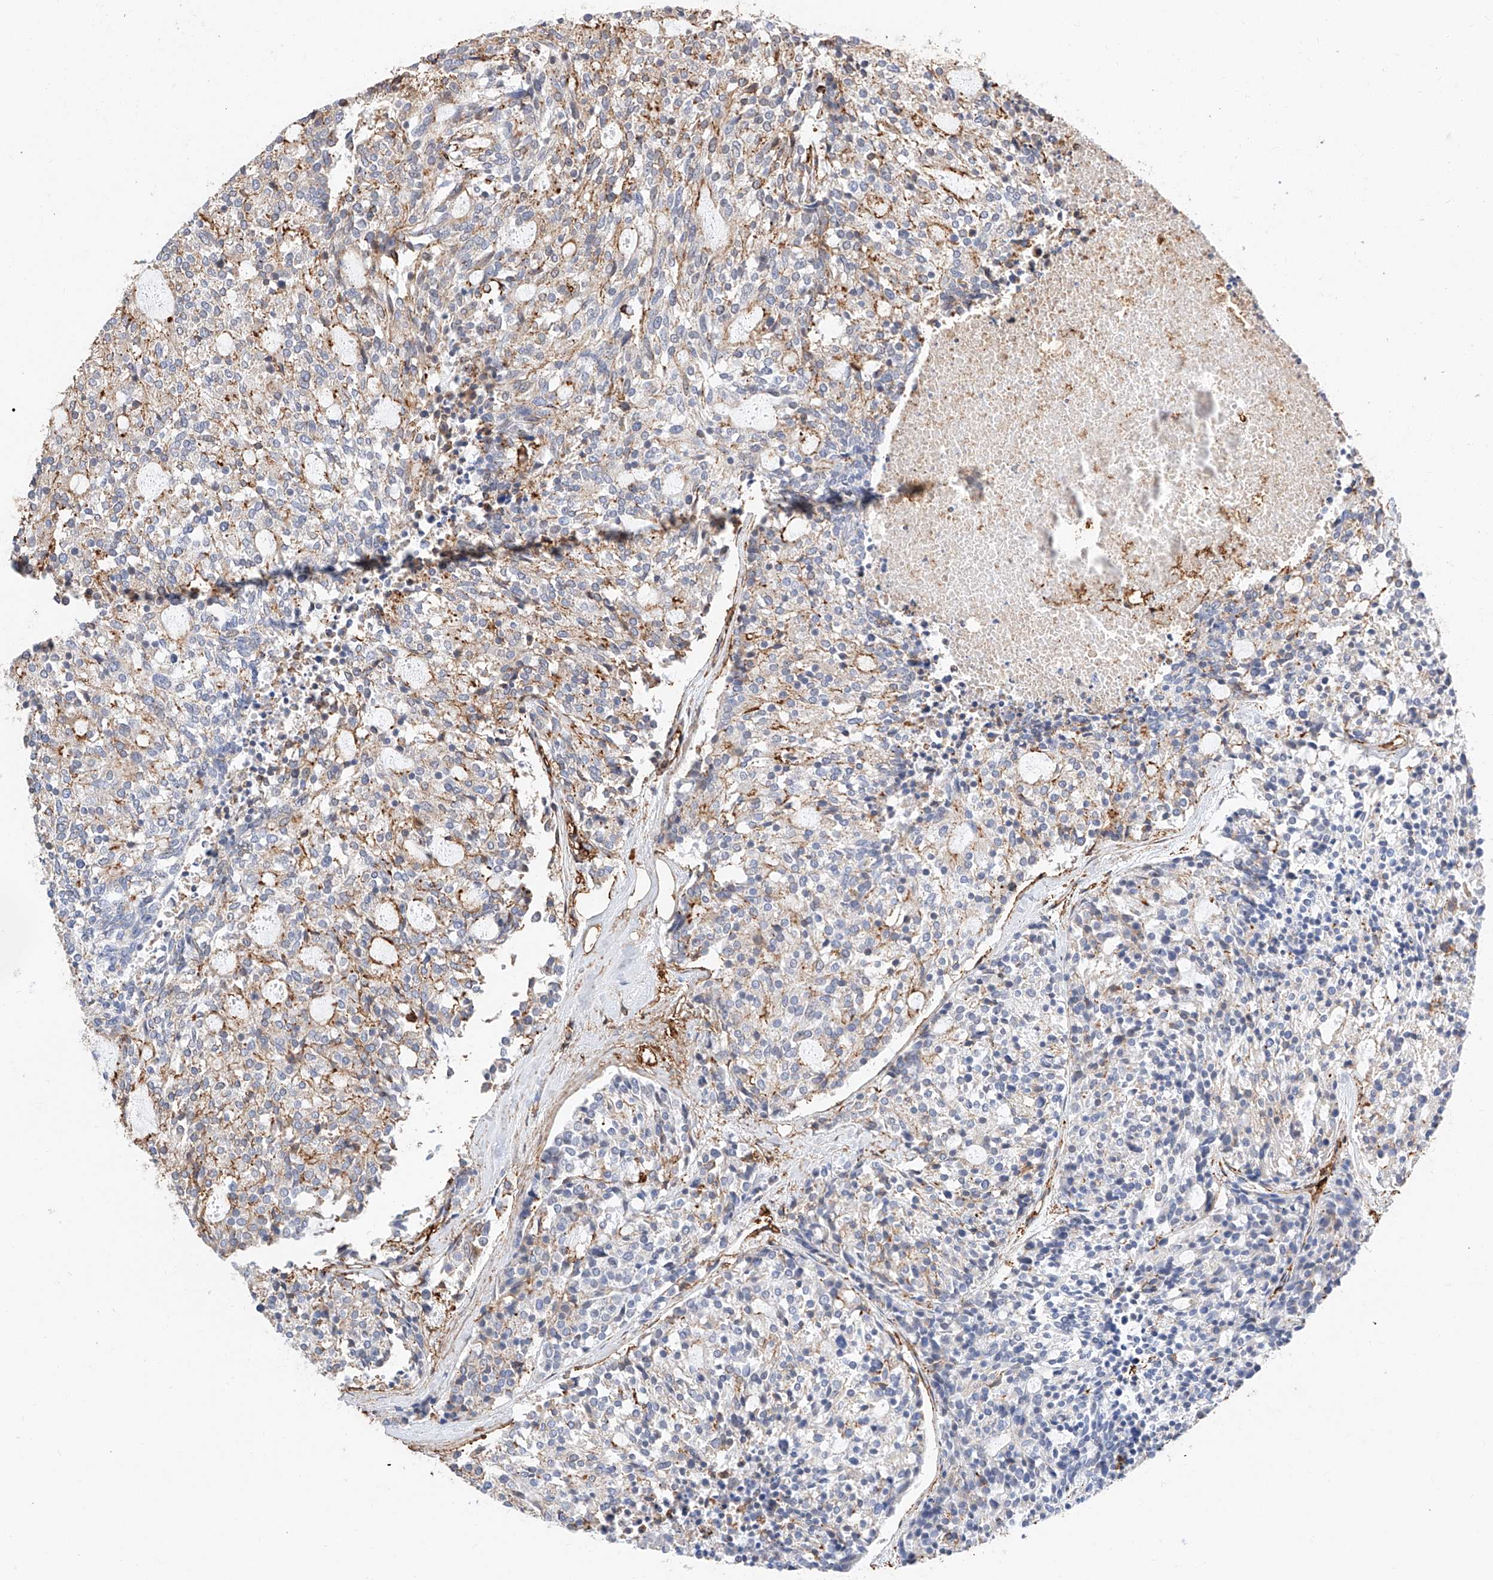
{"staining": {"intensity": "moderate", "quantity": "<25%", "location": "cytoplasmic/membranous"}, "tissue": "carcinoid", "cell_type": "Tumor cells", "image_type": "cancer", "snomed": [{"axis": "morphology", "description": "Carcinoid, malignant, NOS"}, {"axis": "topography", "description": "Pancreas"}], "caption": "Immunohistochemistry (IHC) micrograph of human carcinoid (malignant) stained for a protein (brown), which displays low levels of moderate cytoplasmic/membranous expression in approximately <25% of tumor cells.", "gene": "WFS1", "patient": {"sex": "female", "age": 54}}